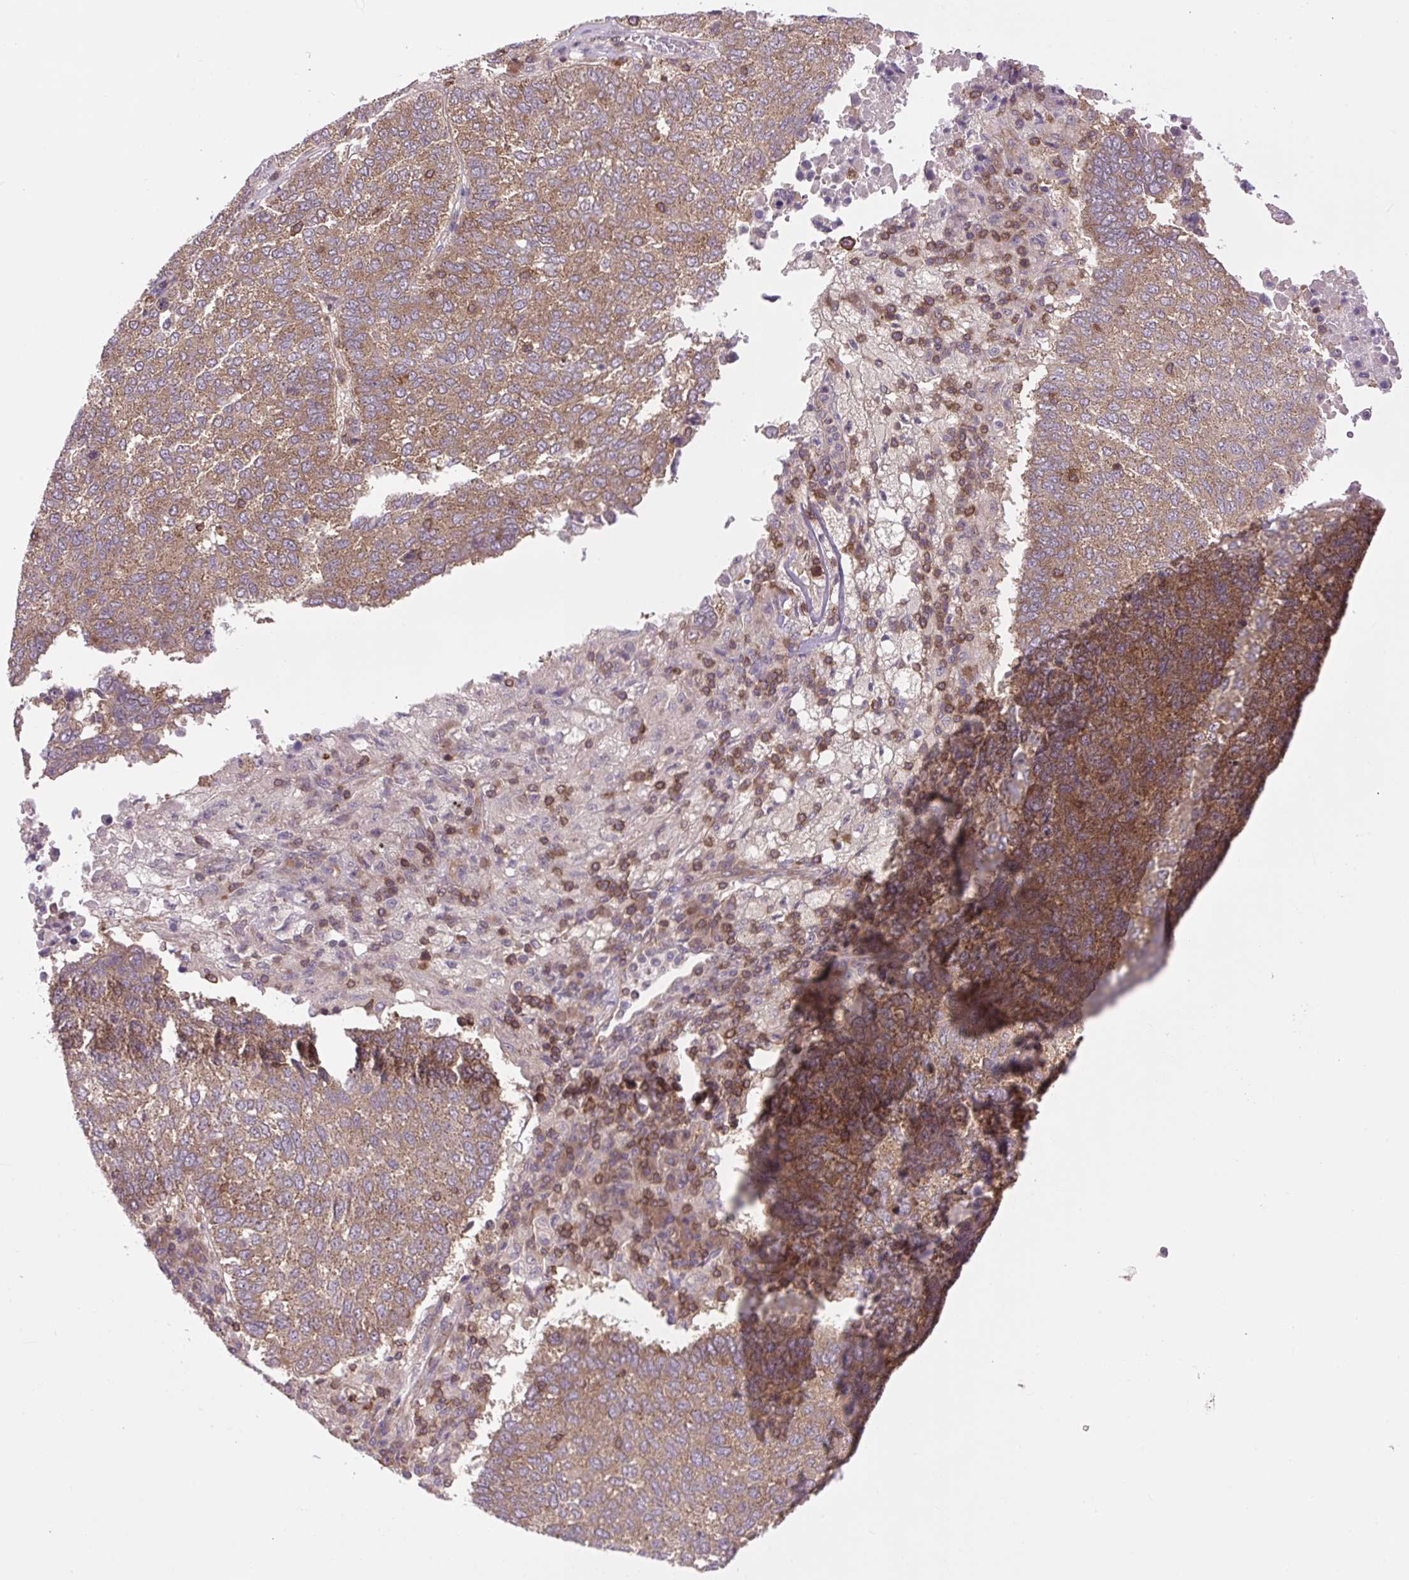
{"staining": {"intensity": "moderate", "quantity": ">75%", "location": "cytoplasmic/membranous"}, "tissue": "lung cancer", "cell_type": "Tumor cells", "image_type": "cancer", "snomed": [{"axis": "morphology", "description": "Squamous cell carcinoma, NOS"}, {"axis": "topography", "description": "Lung"}], "caption": "This micrograph demonstrates immunohistochemistry (IHC) staining of squamous cell carcinoma (lung), with medium moderate cytoplasmic/membranous staining in about >75% of tumor cells.", "gene": "PLCG1", "patient": {"sex": "male", "age": 73}}